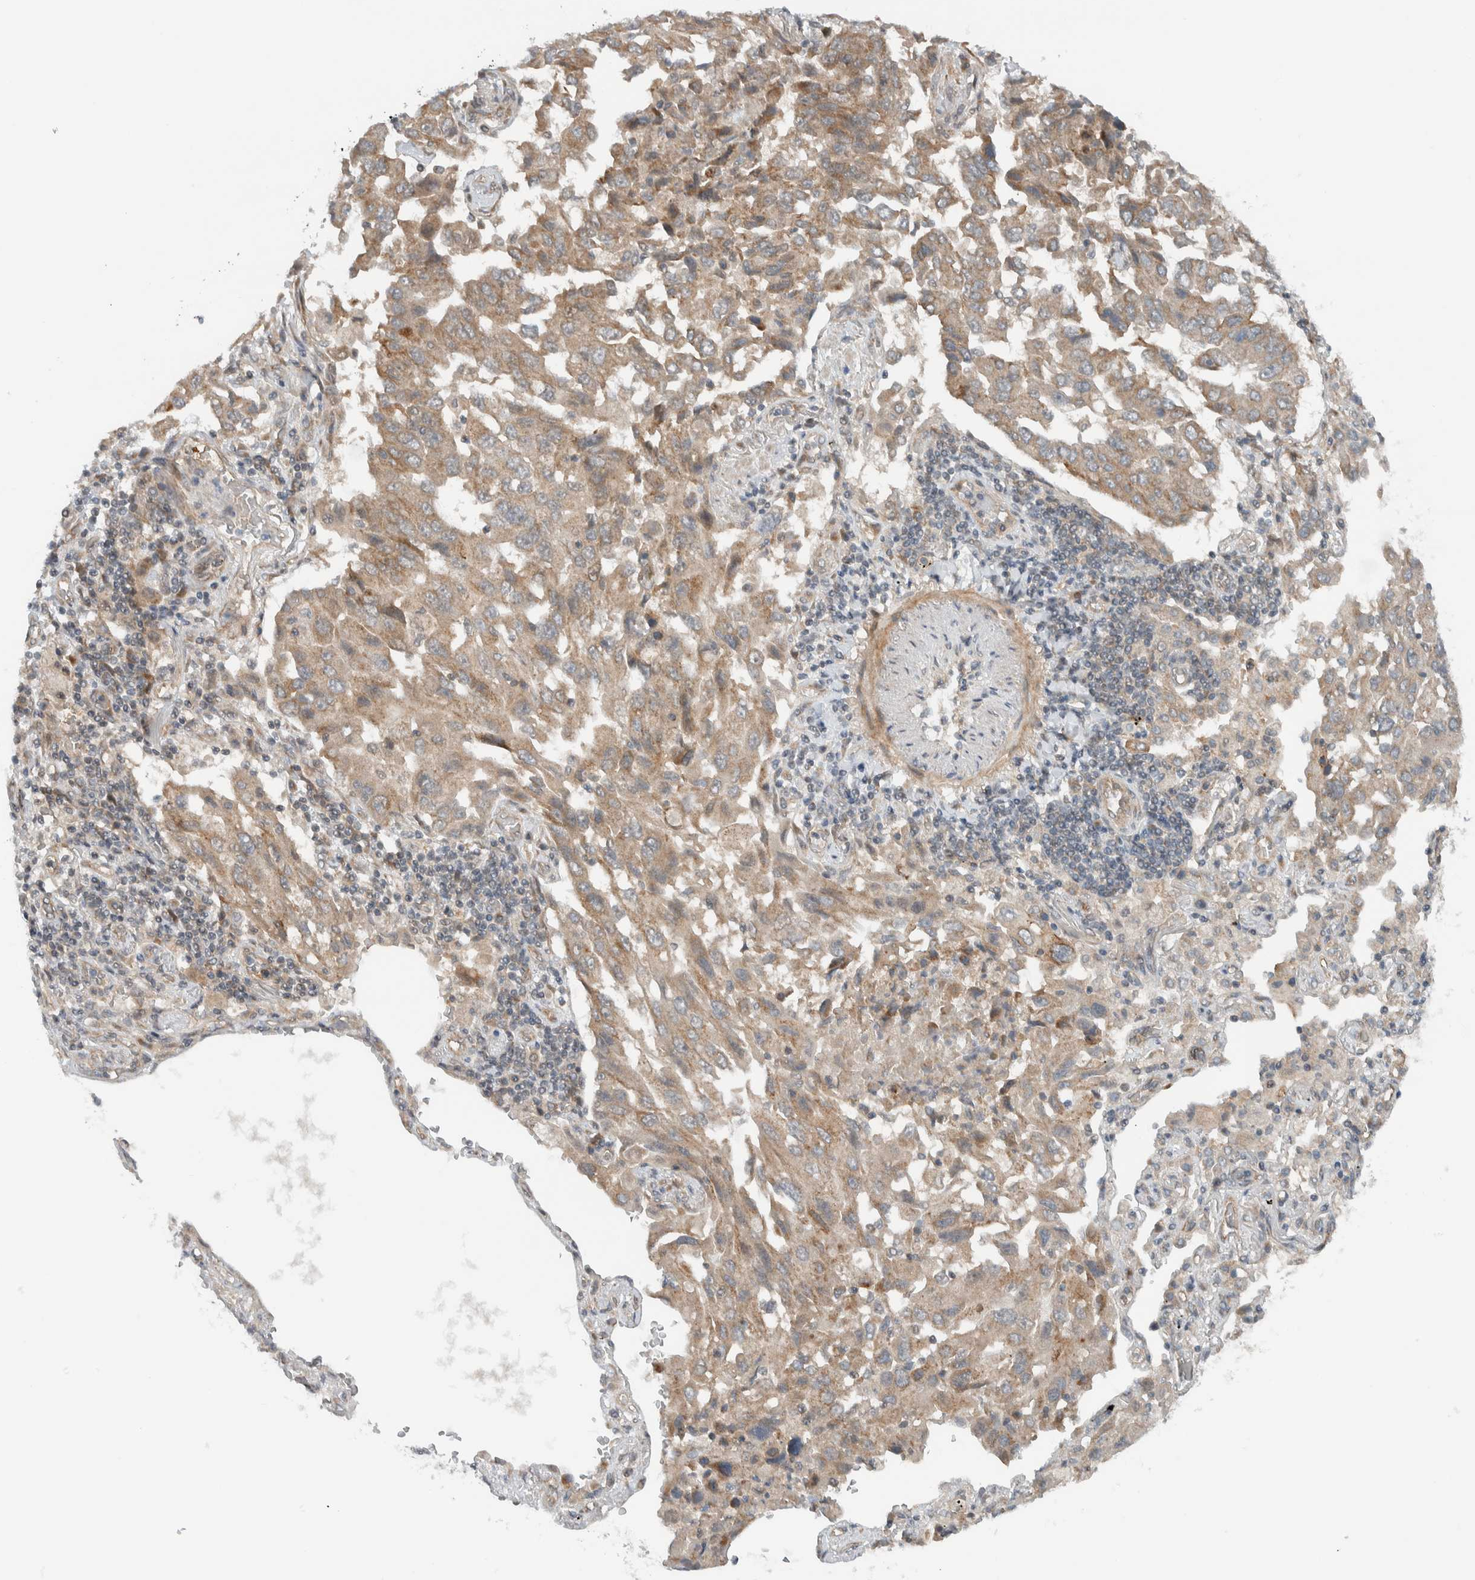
{"staining": {"intensity": "weak", "quantity": ">75%", "location": "cytoplasmic/membranous"}, "tissue": "lung cancer", "cell_type": "Tumor cells", "image_type": "cancer", "snomed": [{"axis": "morphology", "description": "Adenocarcinoma, NOS"}, {"axis": "topography", "description": "Lung"}], "caption": "A micrograph showing weak cytoplasmic/membranous staining in approximately >75% of tumor cells in lung adenocarcinoma, as visualized by brown immunohistochemical staining.", "gene": "KLHL6", "patient": {"sex": "female", "age": 65}}